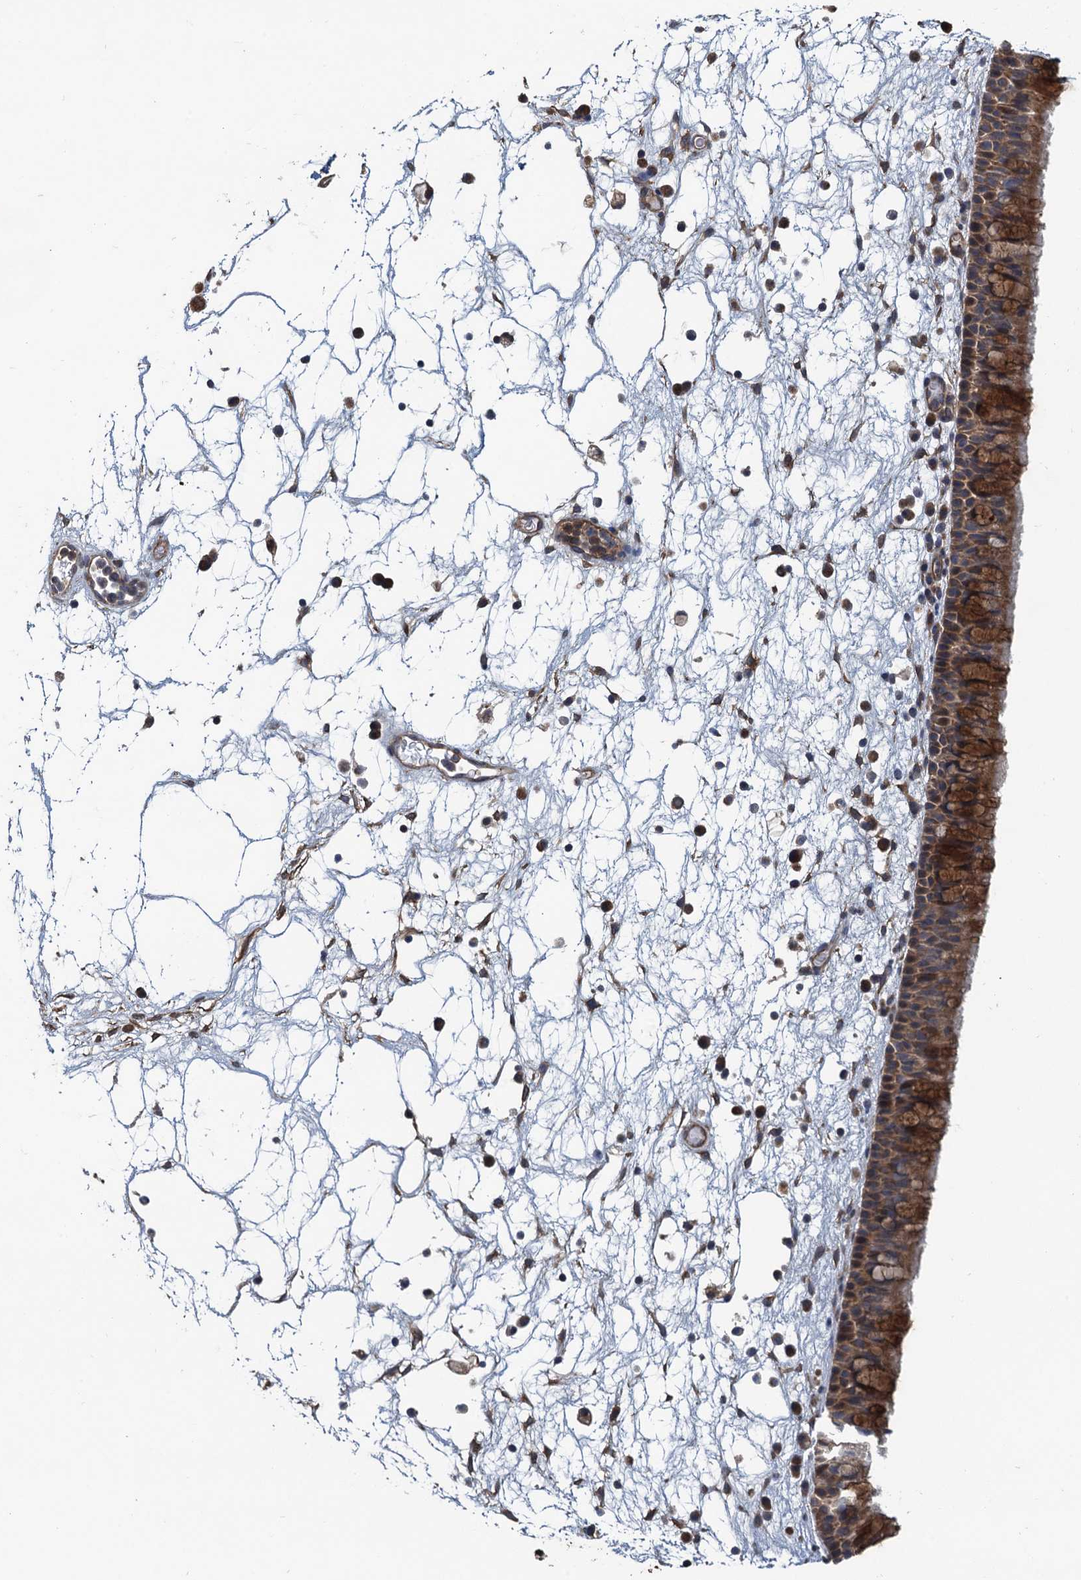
{"staining": {"intensity": "strong", "quantity": ">75%", "location": "cytoplasmic/membranous"}, "tissue": "nasopharynx", "cell_type": "Respiratory epithelial cells", "image_type": "normal", "snomed": [{"axis": "morphology", "description": "Normal tissue, NOS"}, {"axis": "morphology", "description": "Inflammation, NOS"}, {"axis": "morphology", "description": "Malignant melanoma, Metastatic site"}, {"axis": "topography", "description": "Nasopharynx"}], "caption": "Immunohistochemical staining of benign nasopharynx shows >75% levels of strong cytoplasmic/membranous protein staining in approximately >75% of respiratory epithelial cells. Ihc stains the protein in brown and the nuclei are stained blue.", "gene": "MEAK7", "patient": {"sex": "male", "age": 70}}